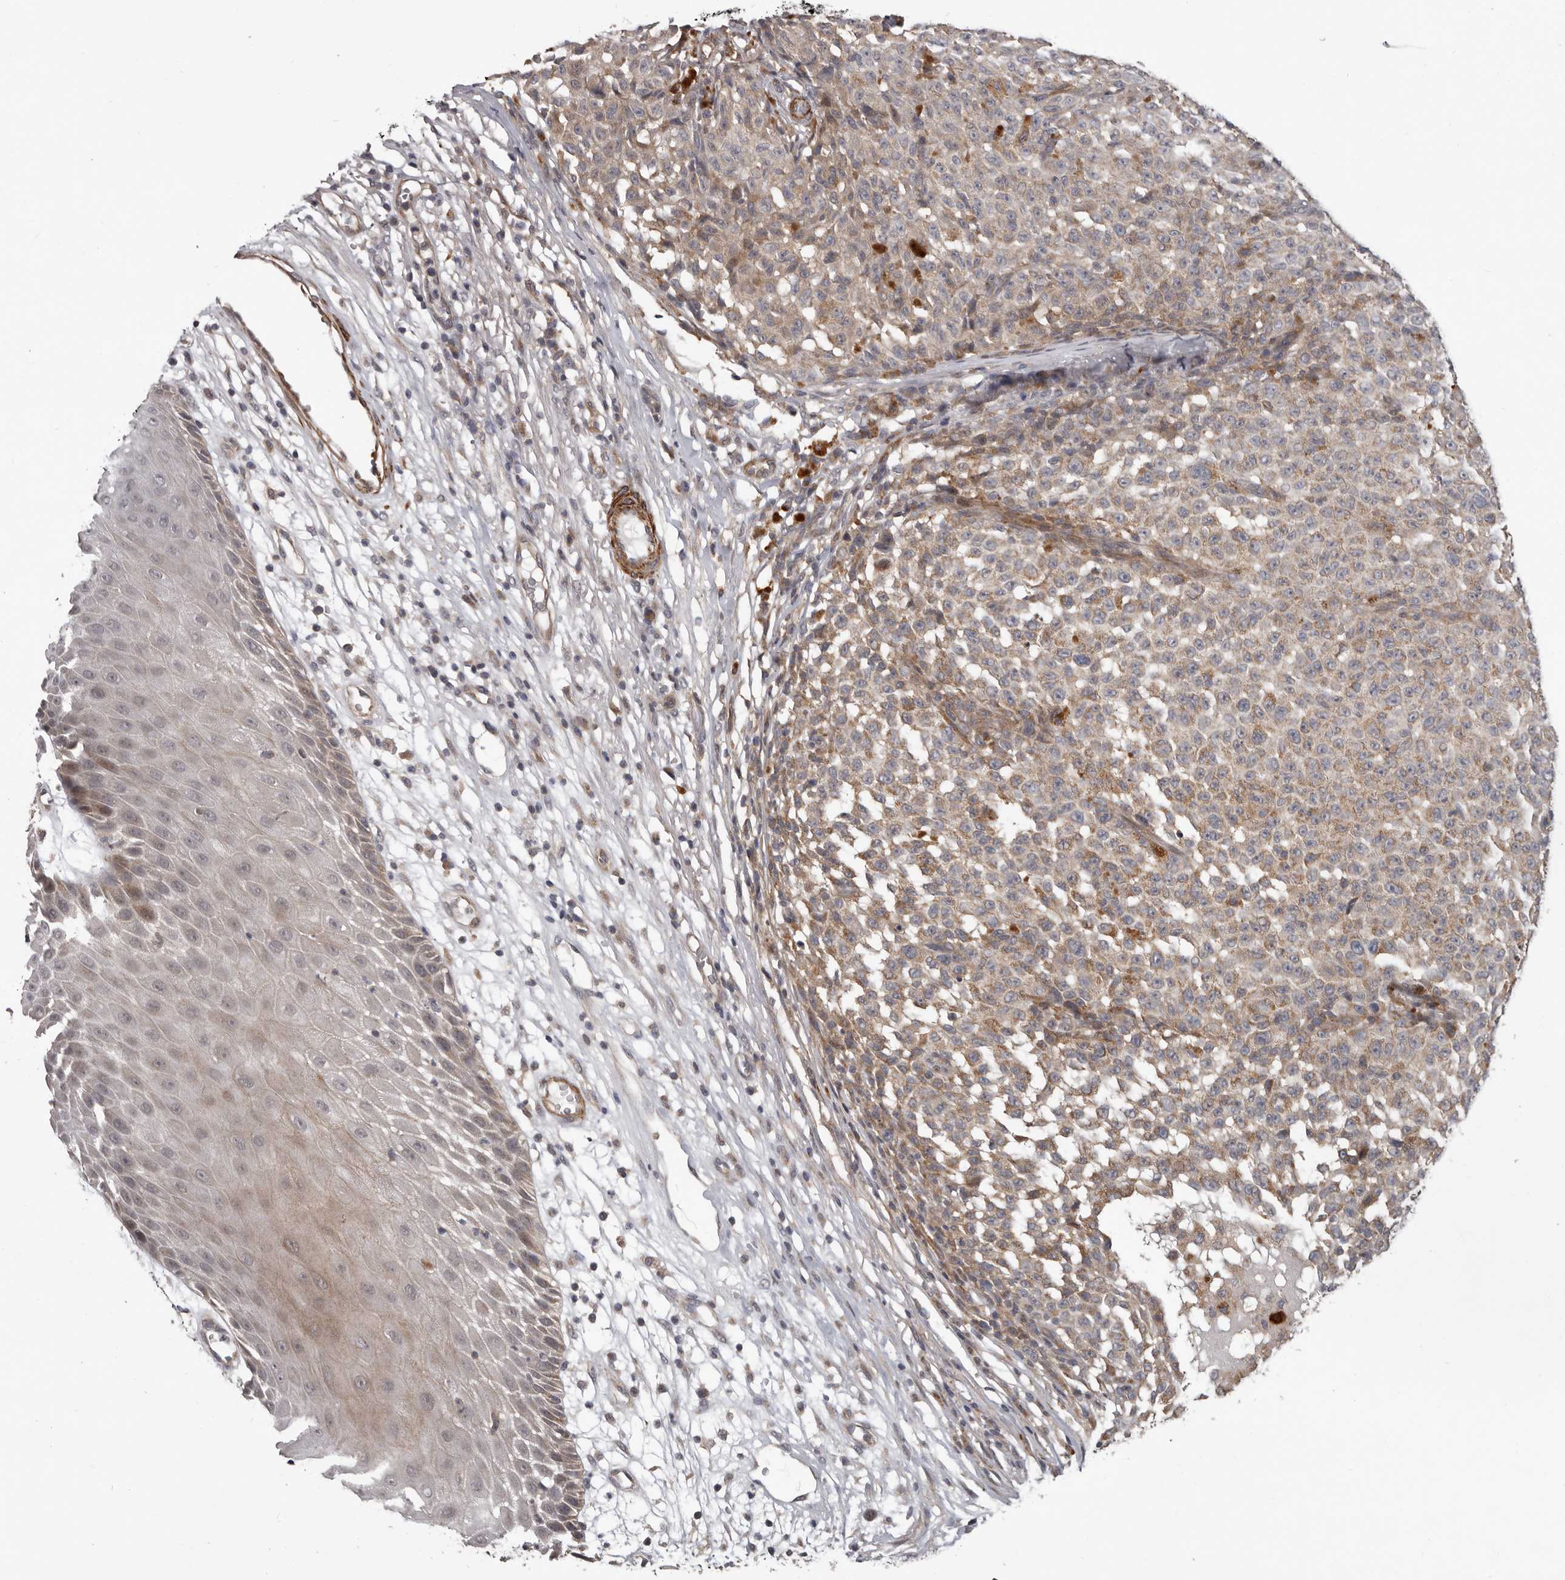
{"staining": {"intensity": "moderate", "quantity": "25%-75%", "location": "cytoplasmic/membranous"}, "tissue": "melanoma", "cell_type": "Tumor cells", "image_type": "cancer", "snomed": [{"axis": "morphology", "description": "Malignant melanoma, NOS"}, {"axis": "topography", "description": "Skin"}], "caption": "This micrograph exhibits immunohistochemistry (IHC) staining of malignant melanoma, with medium moderate cytoplasmic/membranous expression in about 25%-75% of tumor cells.", "gene": "FGFR4", "patient": {"sex": "female", "age": 82}}